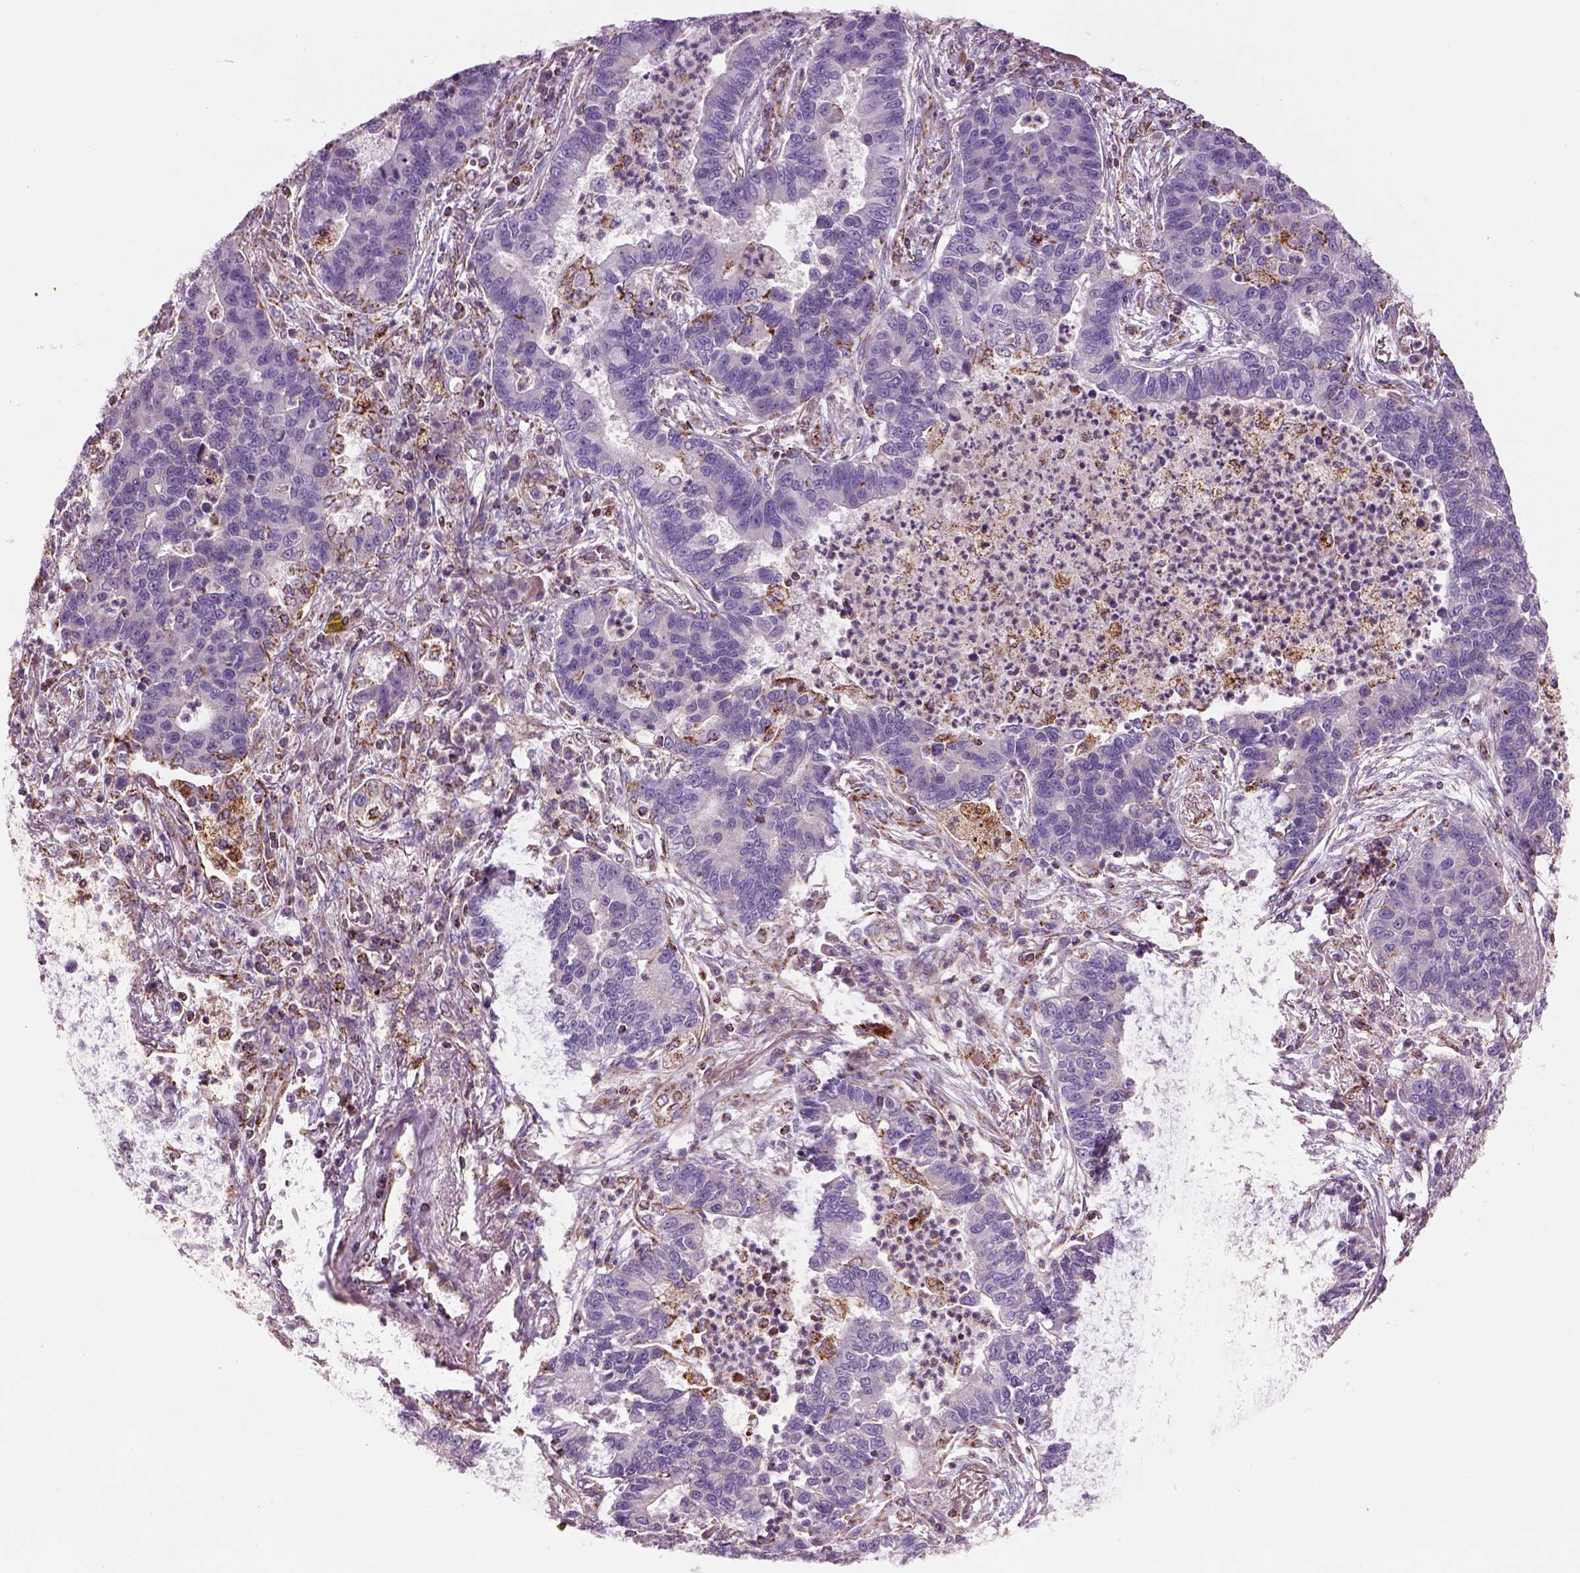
{"staining": {"intensity": "negative", "quantity": "none", "location": "none"}, "tissue": "lung cancer", "cell_type": "Tumor cells", "image_type": "cancer", "snomed": [{"axis": "morphology", "description": "Adenocarcinoma, NOS"}, {"axis": "topography", "description": "Lung"}], "caption": "Micrograph shows no significant protein expression in tumor cells of lung cancer (adenocarcinoma).", "gene": "SLC25A24", "patient": {"sex": "female", "age": 57}}